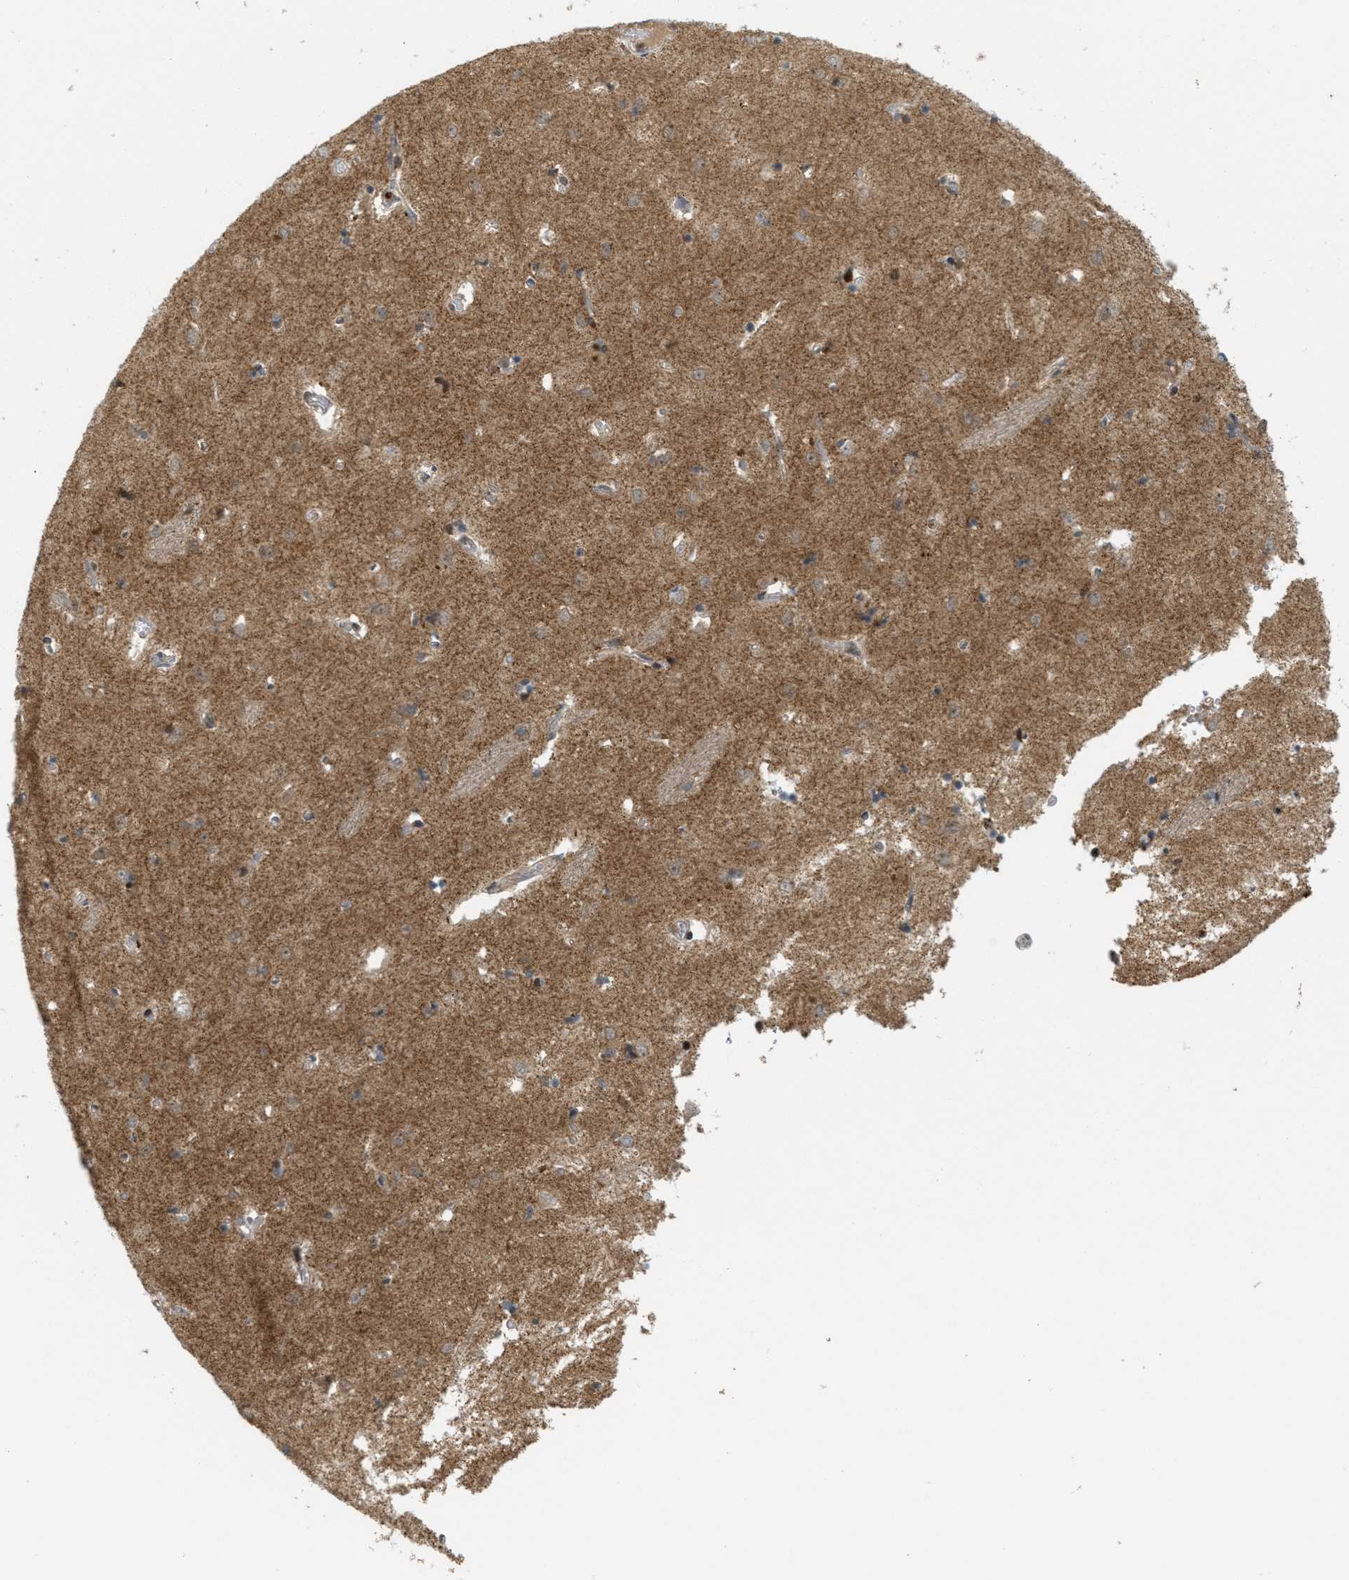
{"staining": {"intensity": "strong", "quantity": "25%-75%", "location": "cytoplasmic/membranous,nuclear"}, "tissue": "caudate", "cell_type": "Glial cells", "image_type": "normal", "snomed": [{"axis": "morphology", "description": "Normal tissue, NOS"}, {"axis": "topography", "description": "Lateral ventricle wall"}], "caption": "Immunohistochemical staining of benign caudate exhibits 25%-75% levels of strong cytoplasmic/membranous,nuclear protein staining in about 25%-75% of glial cells. Immunohistochemistry (ihc) stains the protein of interest in brown and the nuclei are stained blue.", "gene": "TLK1", "patient": {"sex": "female", "age": 19}}